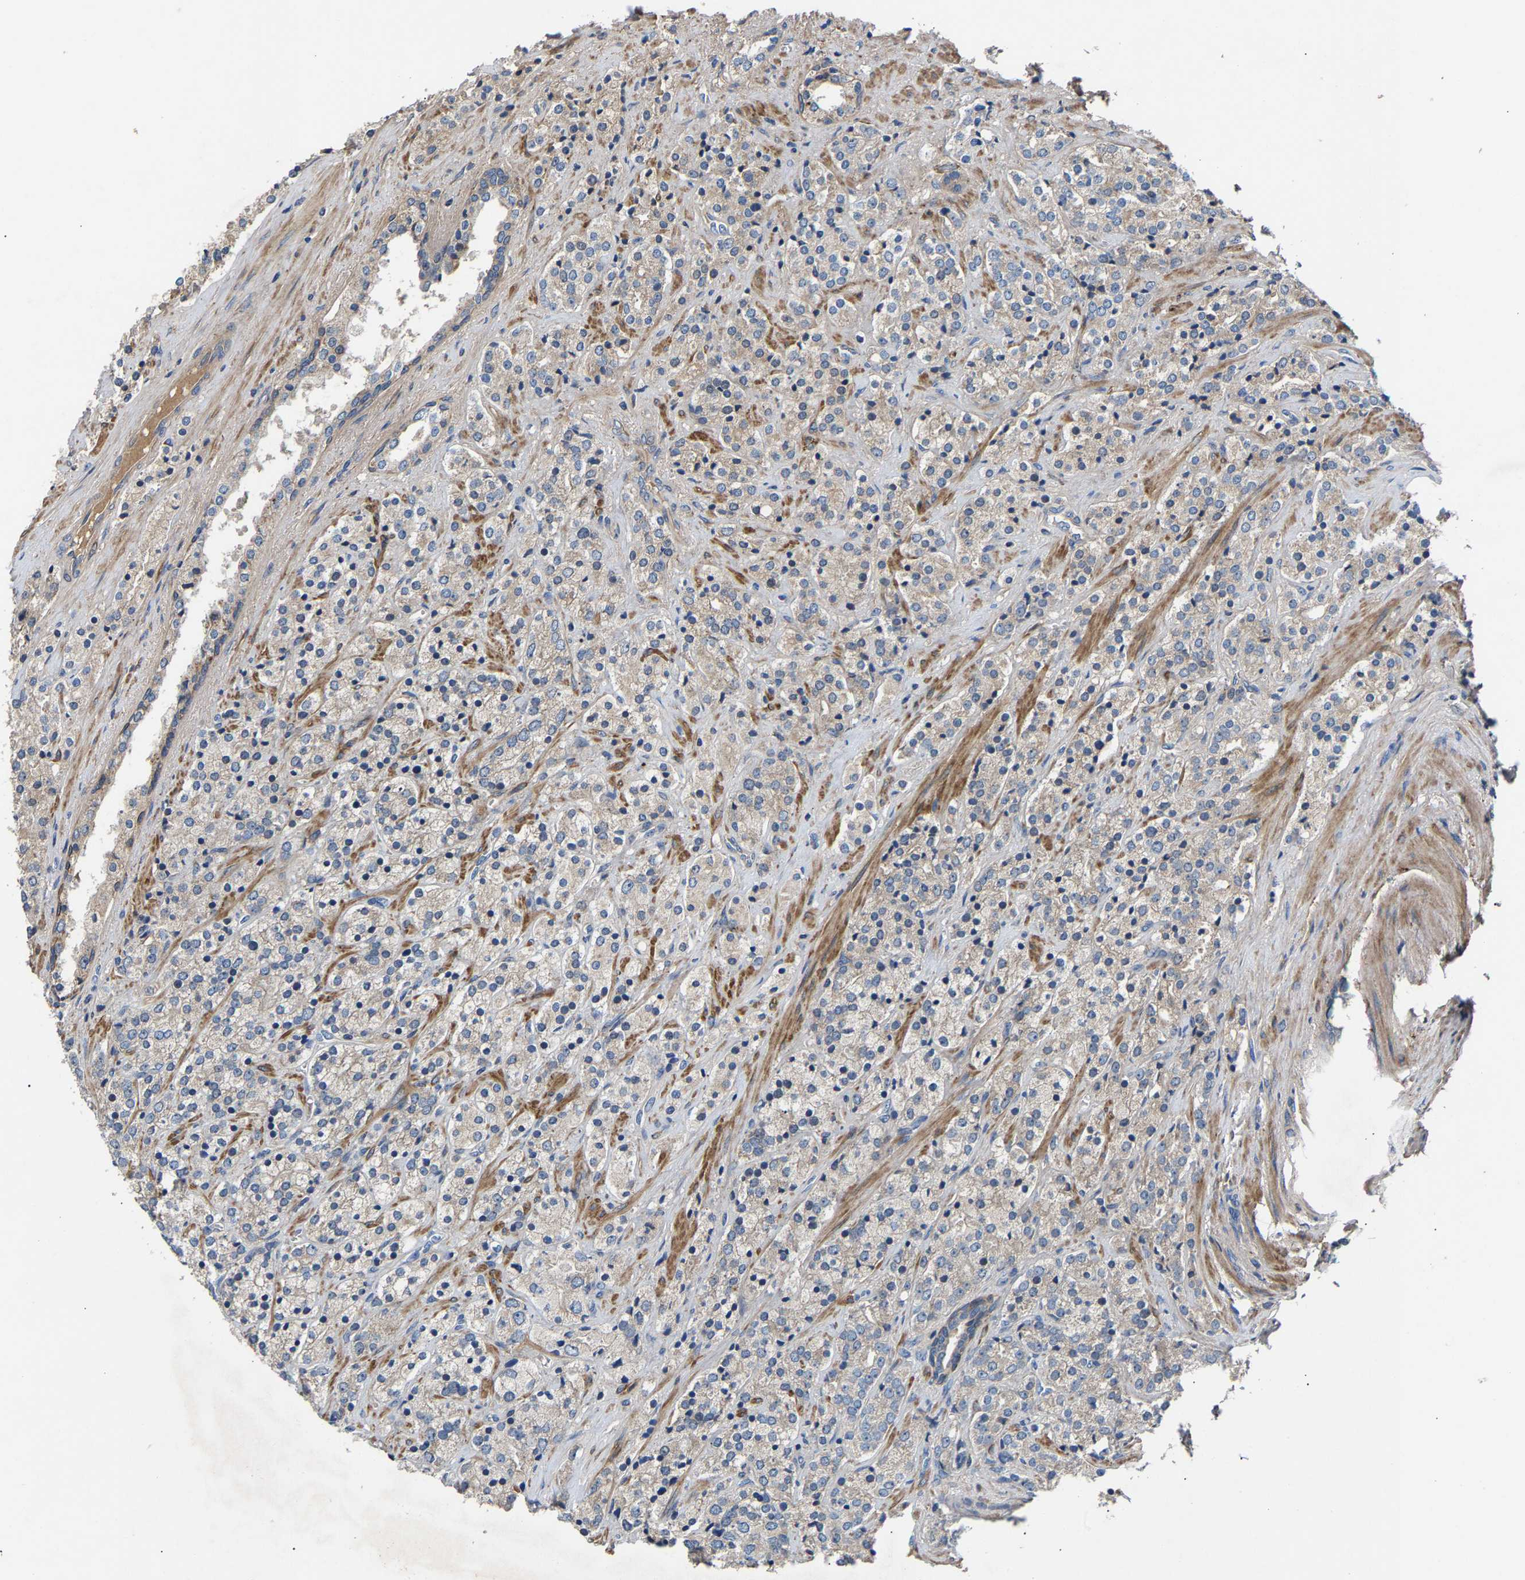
{"staining": {"intensity": "negative", "quantity": "none", "location": "none"}, "tissue": "prostate cancer", "cell_type": "Tumor cells", "image_type": "cancer", "snomed": [{"axis": "morphology", "description": "Adenocarcinoma, High grade"}, {"axis": "topography", "description": "Prostate"}], "caption": "An image of human prostate cancer is negative for staining in tumor cells.", "gene": "CCDC171", "patient": {"sex": "male", "age": 71}}